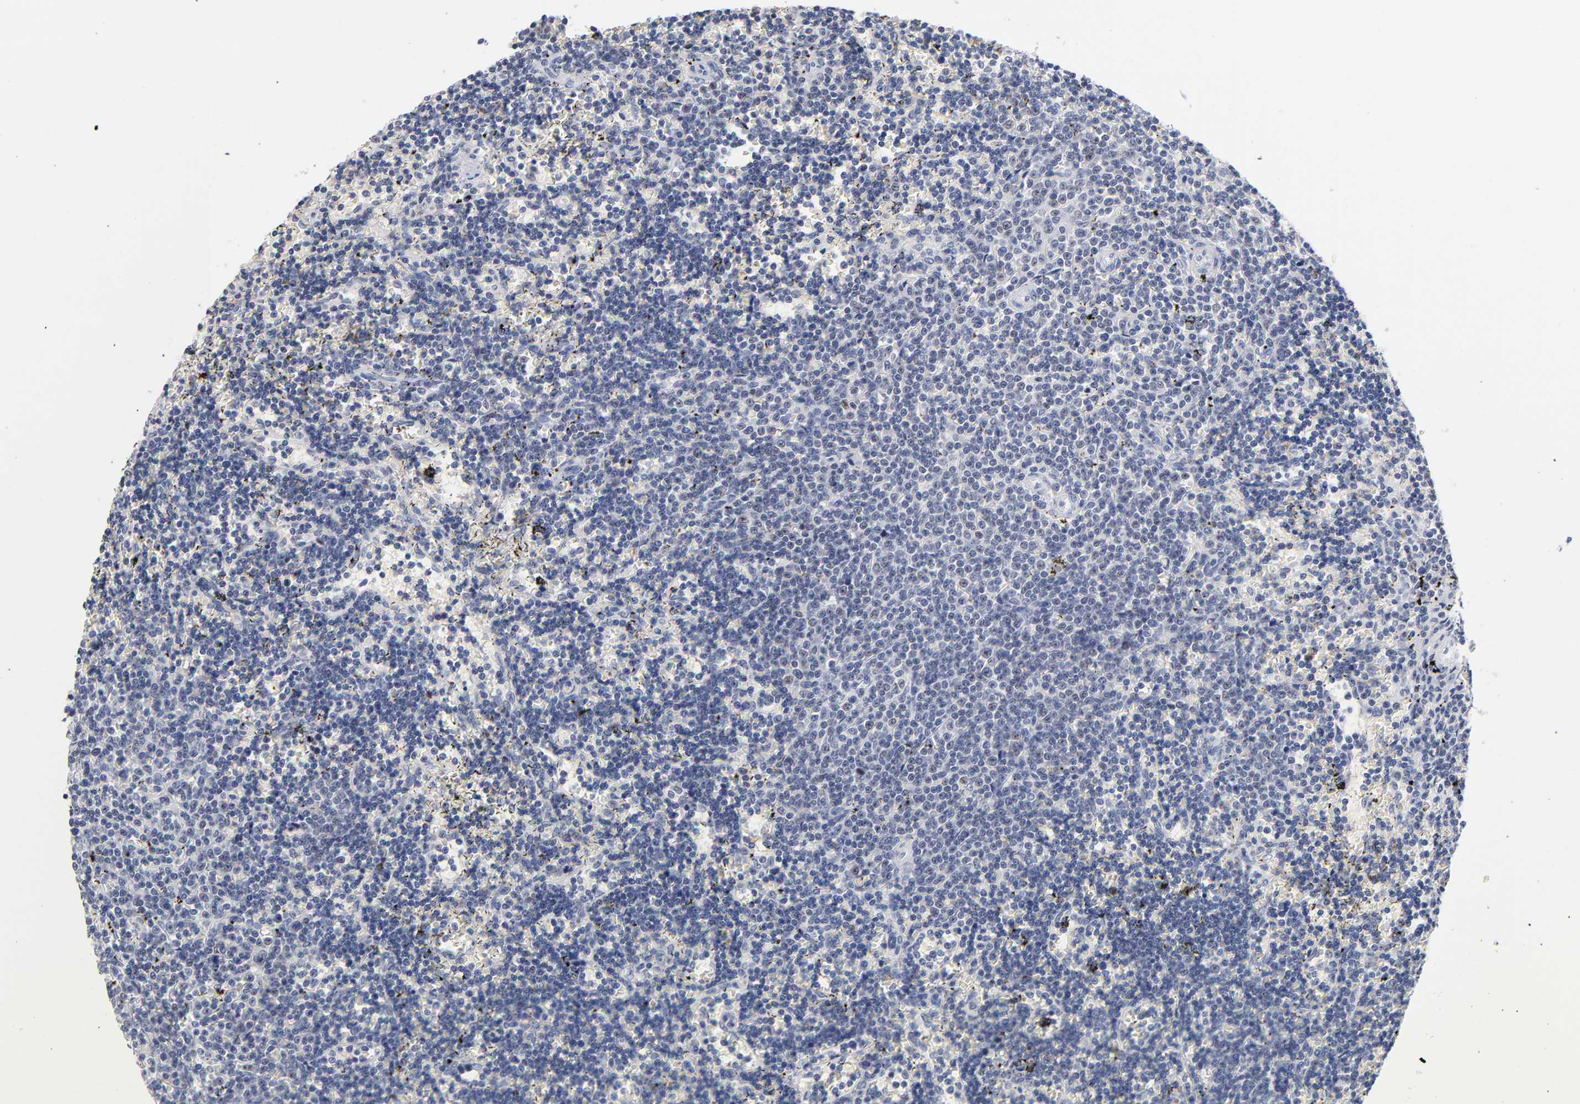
{"staining": {"intensity": "negative", "quantity": "none", "location": "none"}, "tissue": "lymphoma", "cell_type": "Tumor cells", "image_type": "cancer", "snomed": [{"axis": "morphology", "description": "Malignant lymphoma, non-Hodgkin's type, Low grade"}, {"axis": "topography", "description": "Spleen"}], "caption": "Immunohistochemistry (IHC) photomicrograph of human malignant lymphoma, non-Hodgkin's type (low-grade) stained for a protein (brown), which displays no expression in tumor cells. (Immunohistochemistry (IHC), brightfield microscopy, high magnification).", "gene": "ORC2", "patient": {"sex": "male", "age": 60}}